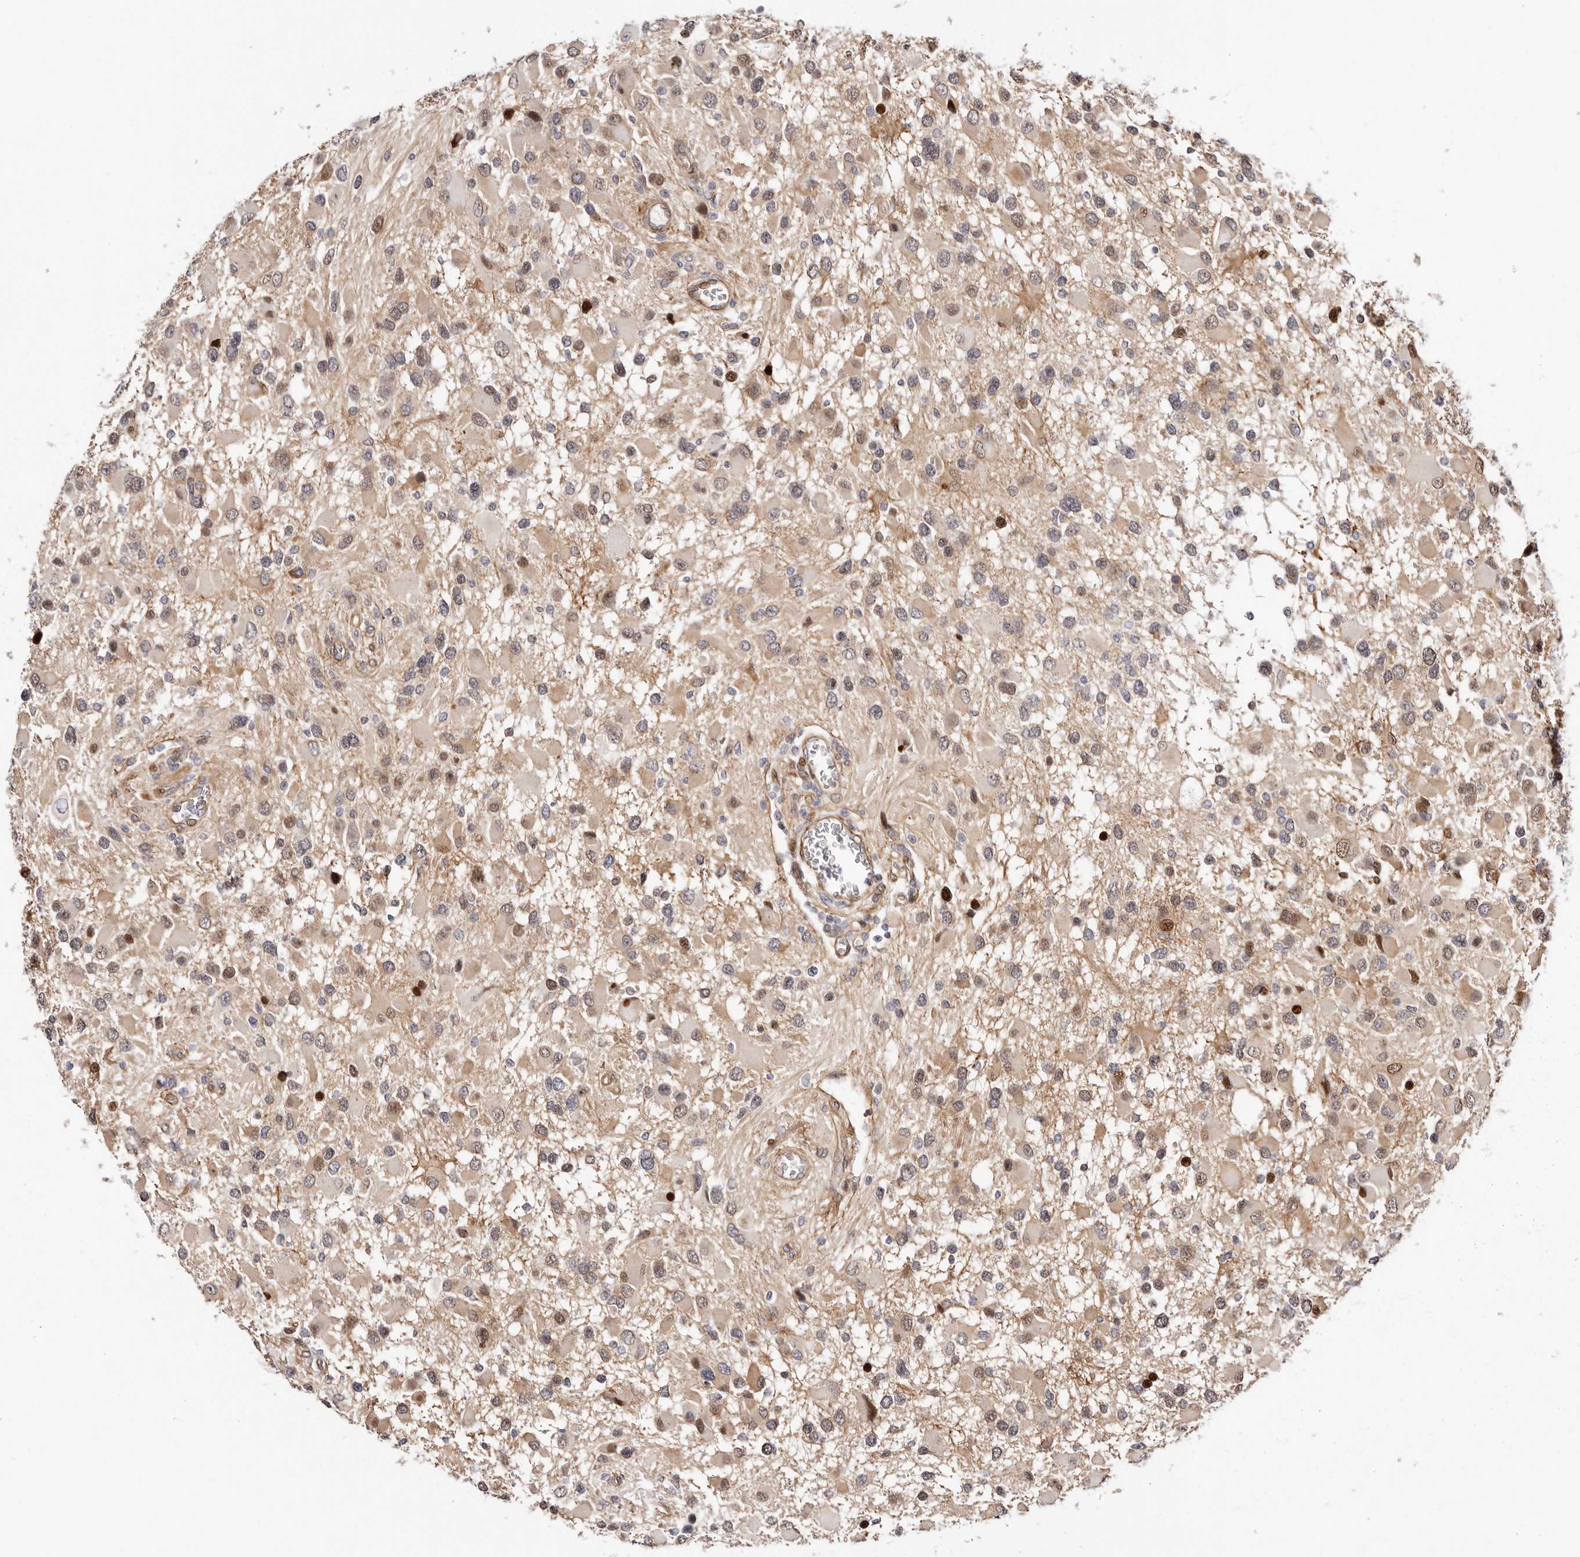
{"staining": {"intensity": "strong", "quantity": "<25%", "location": "cytoplasmic/membranous,nuclear"}, "tissue": "glioma", "cell_type": "Tumor cells", "image_type": "cancer", "snomed": [{"axis": "morphology", "description": "Glioma, malignant, High grade"}, {"axis": "topography", "description": "Brain"}], "caption": "This histopathology image displays glioma stained with immunohistochemistry to label a protein in brown. The cytoplasmic/membranous and nuclear of tumor cells show strong positivity for the protein. Nuclei are counter-stained blue.", "gene": "EPHX3", "patient": {"sex": "male", "age": 53}}